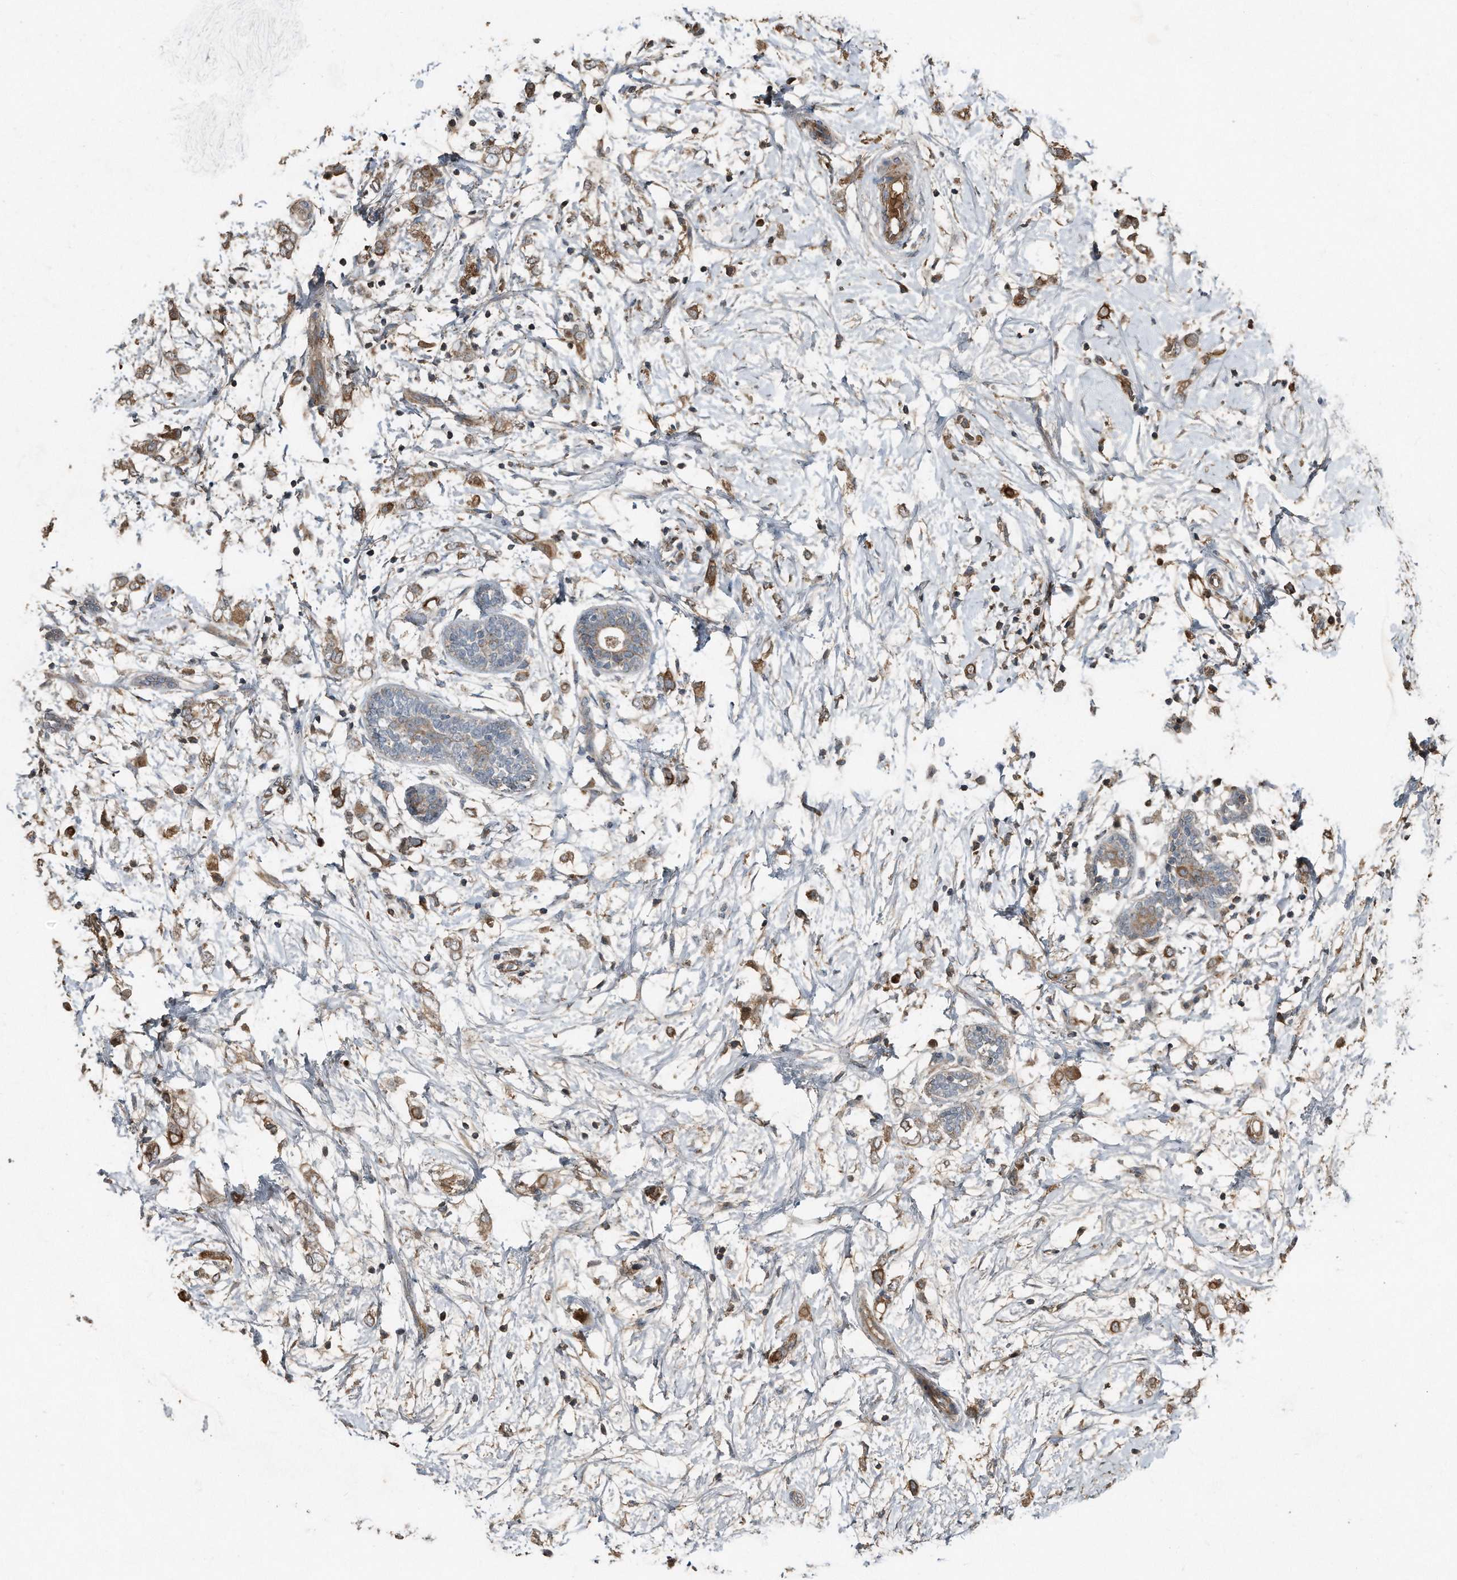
{"staining": {"intensity": "moderate", "quantity": ">75%", "location": "cytoplasmic/membranous"}, "tissue": "breast cancer", "cell_type": "Tumor cells", "image_type": "cancer", "snomed": [{"axis": "morphology", "description": "Normal tissue, NOS"}, {"axis": "morphology", "description": "Lobular carcinoma"}, {"axis": "topography", "description": "Breast"}], "caption": "Protein expression analysis of human breast cancer (lobular carcinoma) reveals moderate cytoplasmic/membranous expression in approximately >75% of tumor cells.", "gene": "C9", "patient": {"sex": "female", "age": 47}}